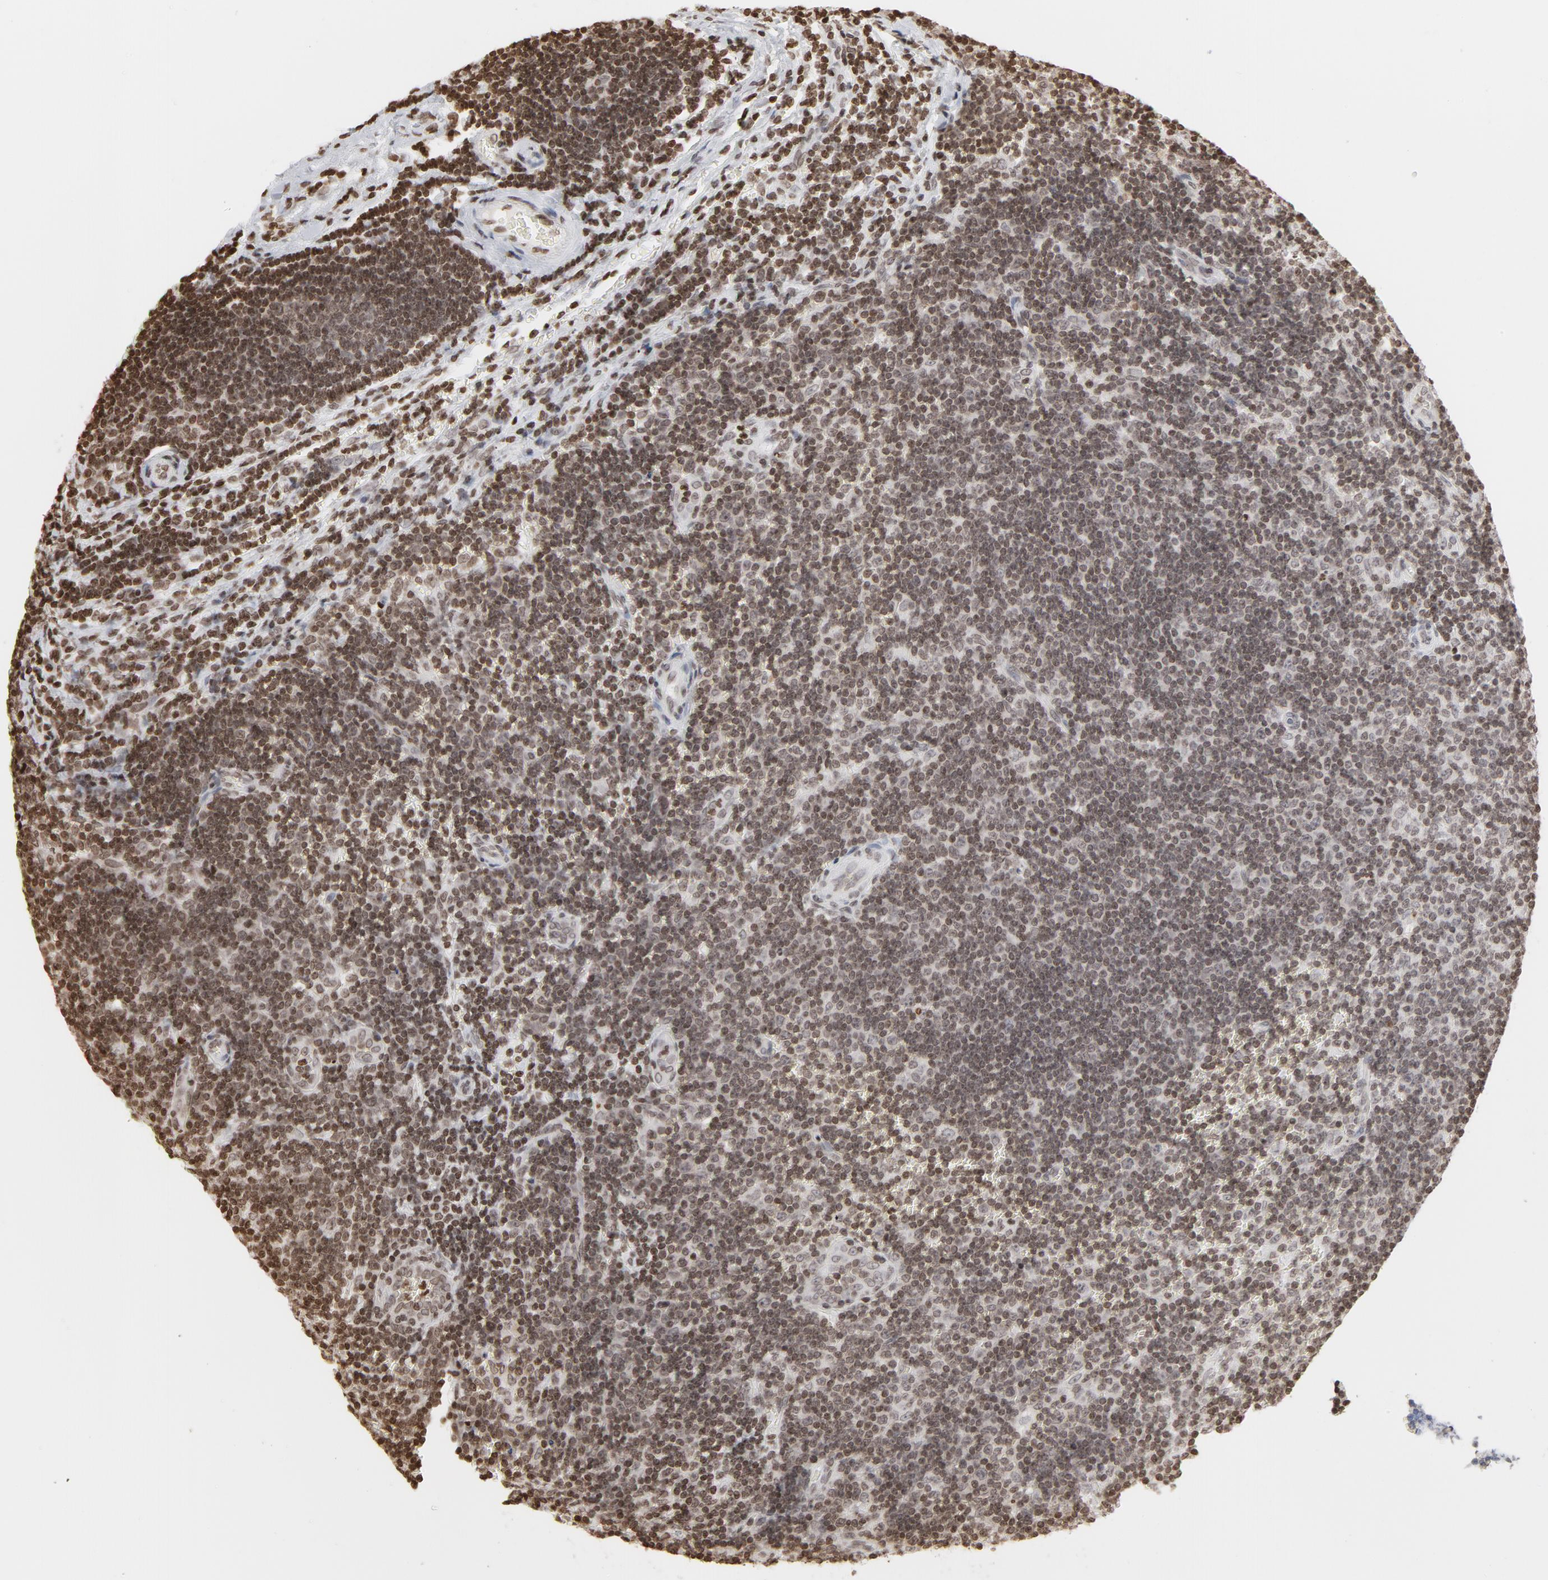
{"staining": {"intensity": "moderate", "quantity": ">75%", "location": "nuclear"}, "tissue": "lymph node", "cell_type": "Non-germinal center cells", "image_type": "normal", "snomed": [{"axis": "morphology", "description": "Normal tissue, NOS"}, {"axis": "topography", "description": "Lymph node"}, {"axis": "topography", "description": "Salivary gland"}], "caption": "Unremarkable lymph node was stained to show a protein in brown. There is medium levels of moderate nuclear staining in approximately >75% of non-germinal center cells. The protein is stained brown, and the nuclei are stained in blue (DAB (3,3'-diaminobenzidine) IHC with brightfield microscopy, high magnification).", "gene": "H2AC12", "patient": {"sex": "male", "age": 8}}